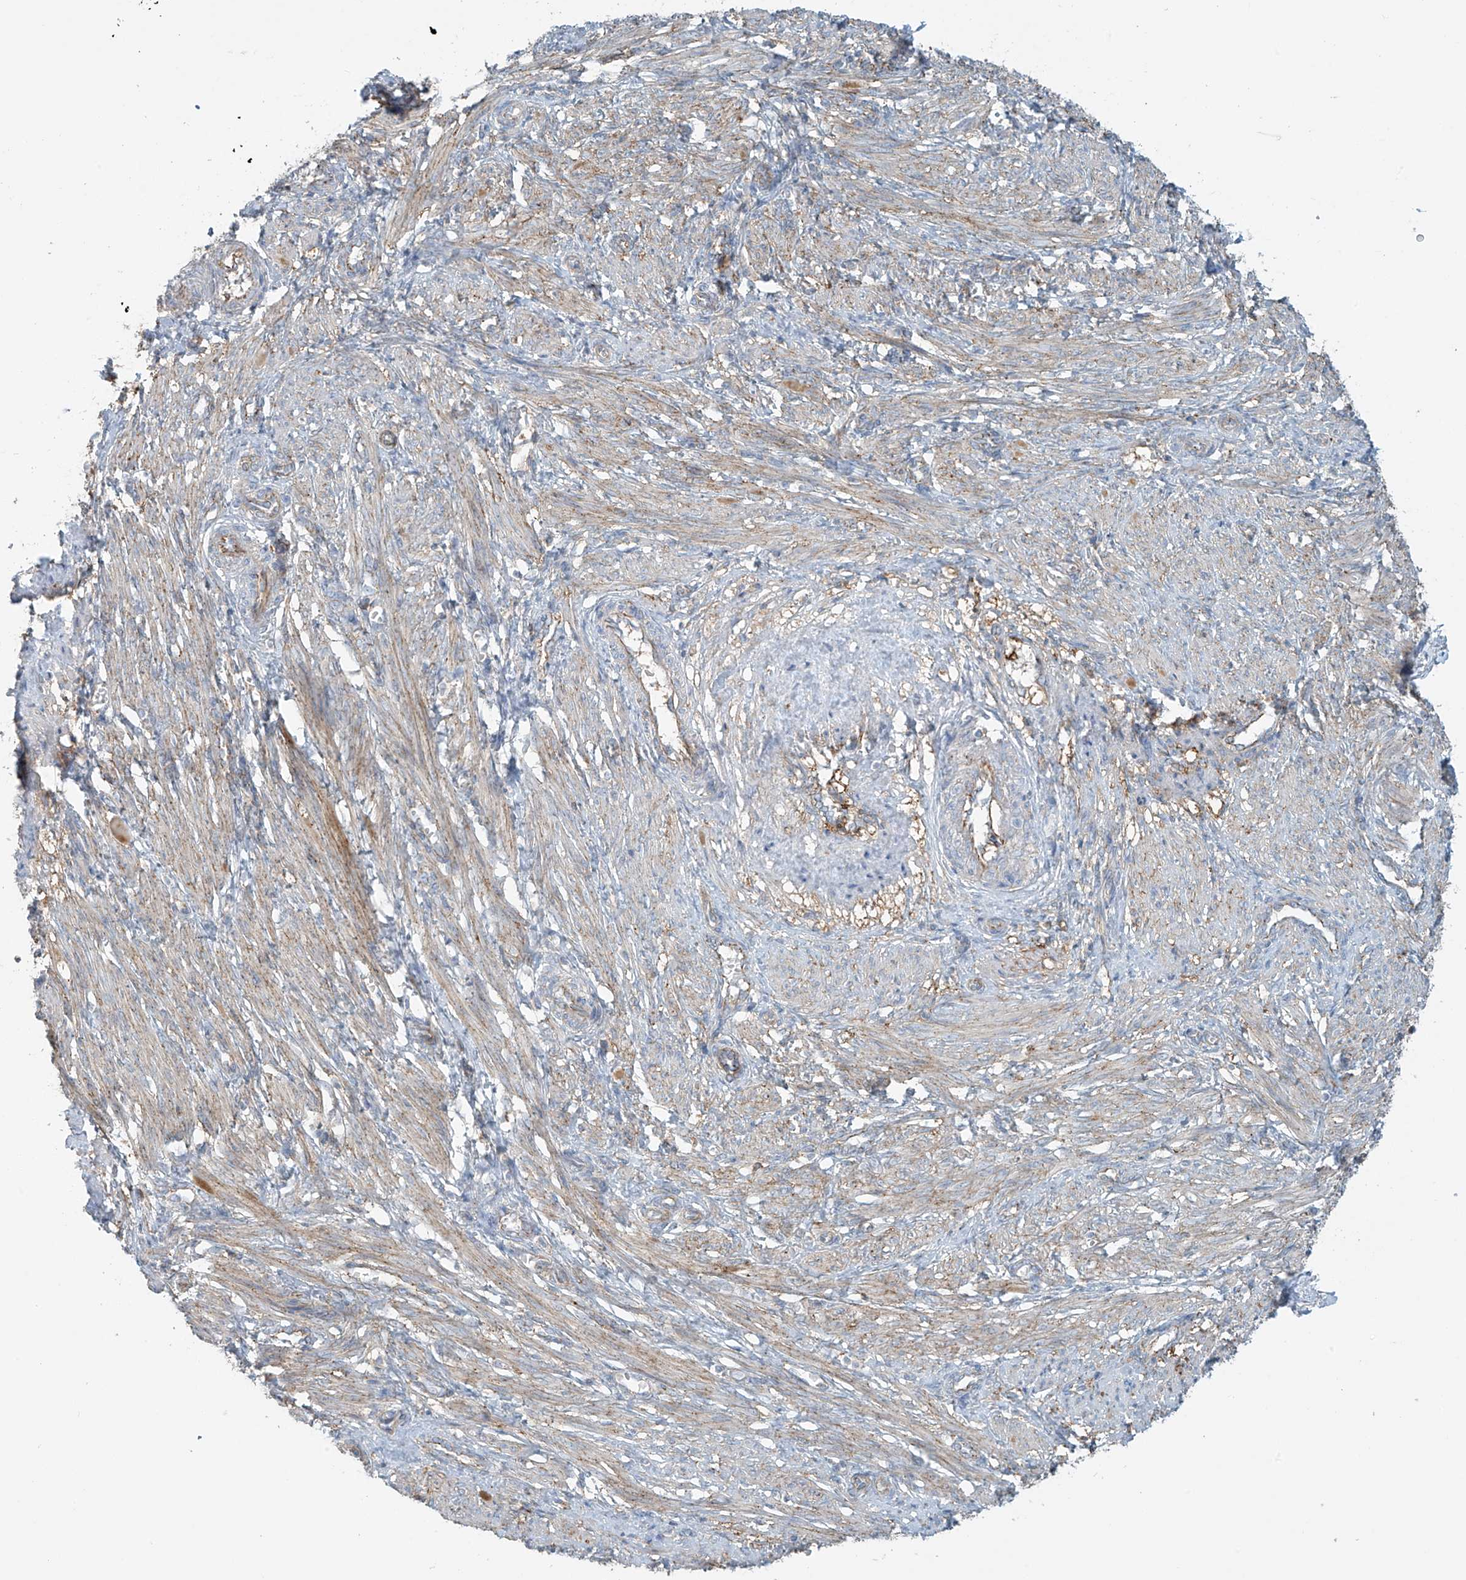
{"staining": {"intensity": "moderate", "quantity": "25%-75%", "location": "cytoplasmic/membranous"}, "tissue": "smooth muscle", "cell_type": "Smooth muscle cells", "image_type": "normal", "snomed": [{"axis": "morphology", "description": "Normal tissue, NOS"}, {"axis": "topography", "description": "Endometrium"}], "caption": "Smooth muscle stained with immunohistochemistry exhibits moderate cytoplasmic/membranous staining in approximately 25%-75% of smooth muscle cells.", "gene": "SLC9A2", "patient": {"sex": "female", "age": 33}}